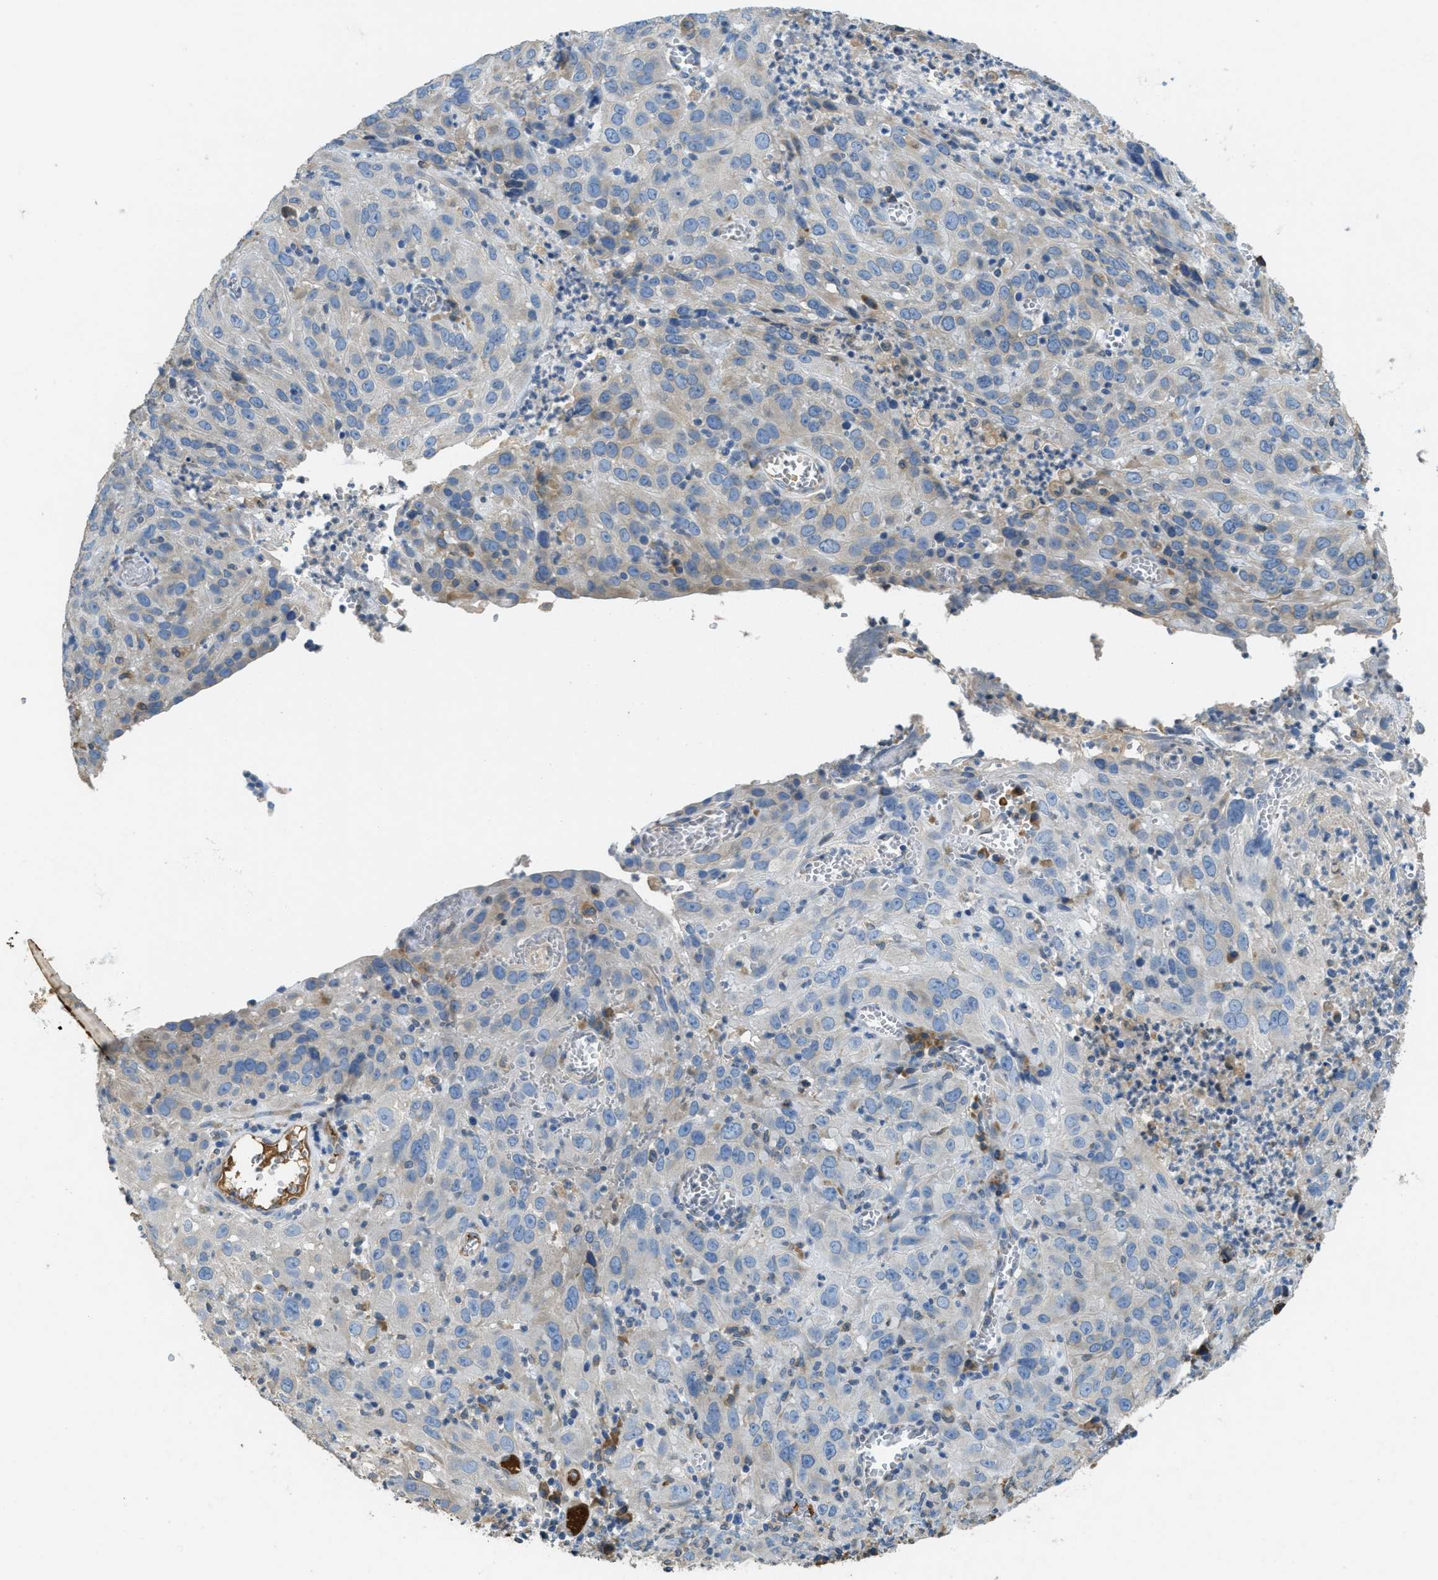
{"staining": {"intensity": "negative", "quantity": "none", "location": "none"}, "tissue": "cervical cancer", "cell_type": "Tumor cells", "image_type": "cancer", "snomed": [{"axis": "morphology", "description": "Squamous cell carcinoma, NOS"}, {"axis": "topography", "description": "Cervix"}], "caption": "Squamous cell carcinoma (cervical) was stained to show a protein in brown. There is no significant expression in tumor cells.", "gene": "MPDU1", "patient": {"sex": "female", "age": 32}}